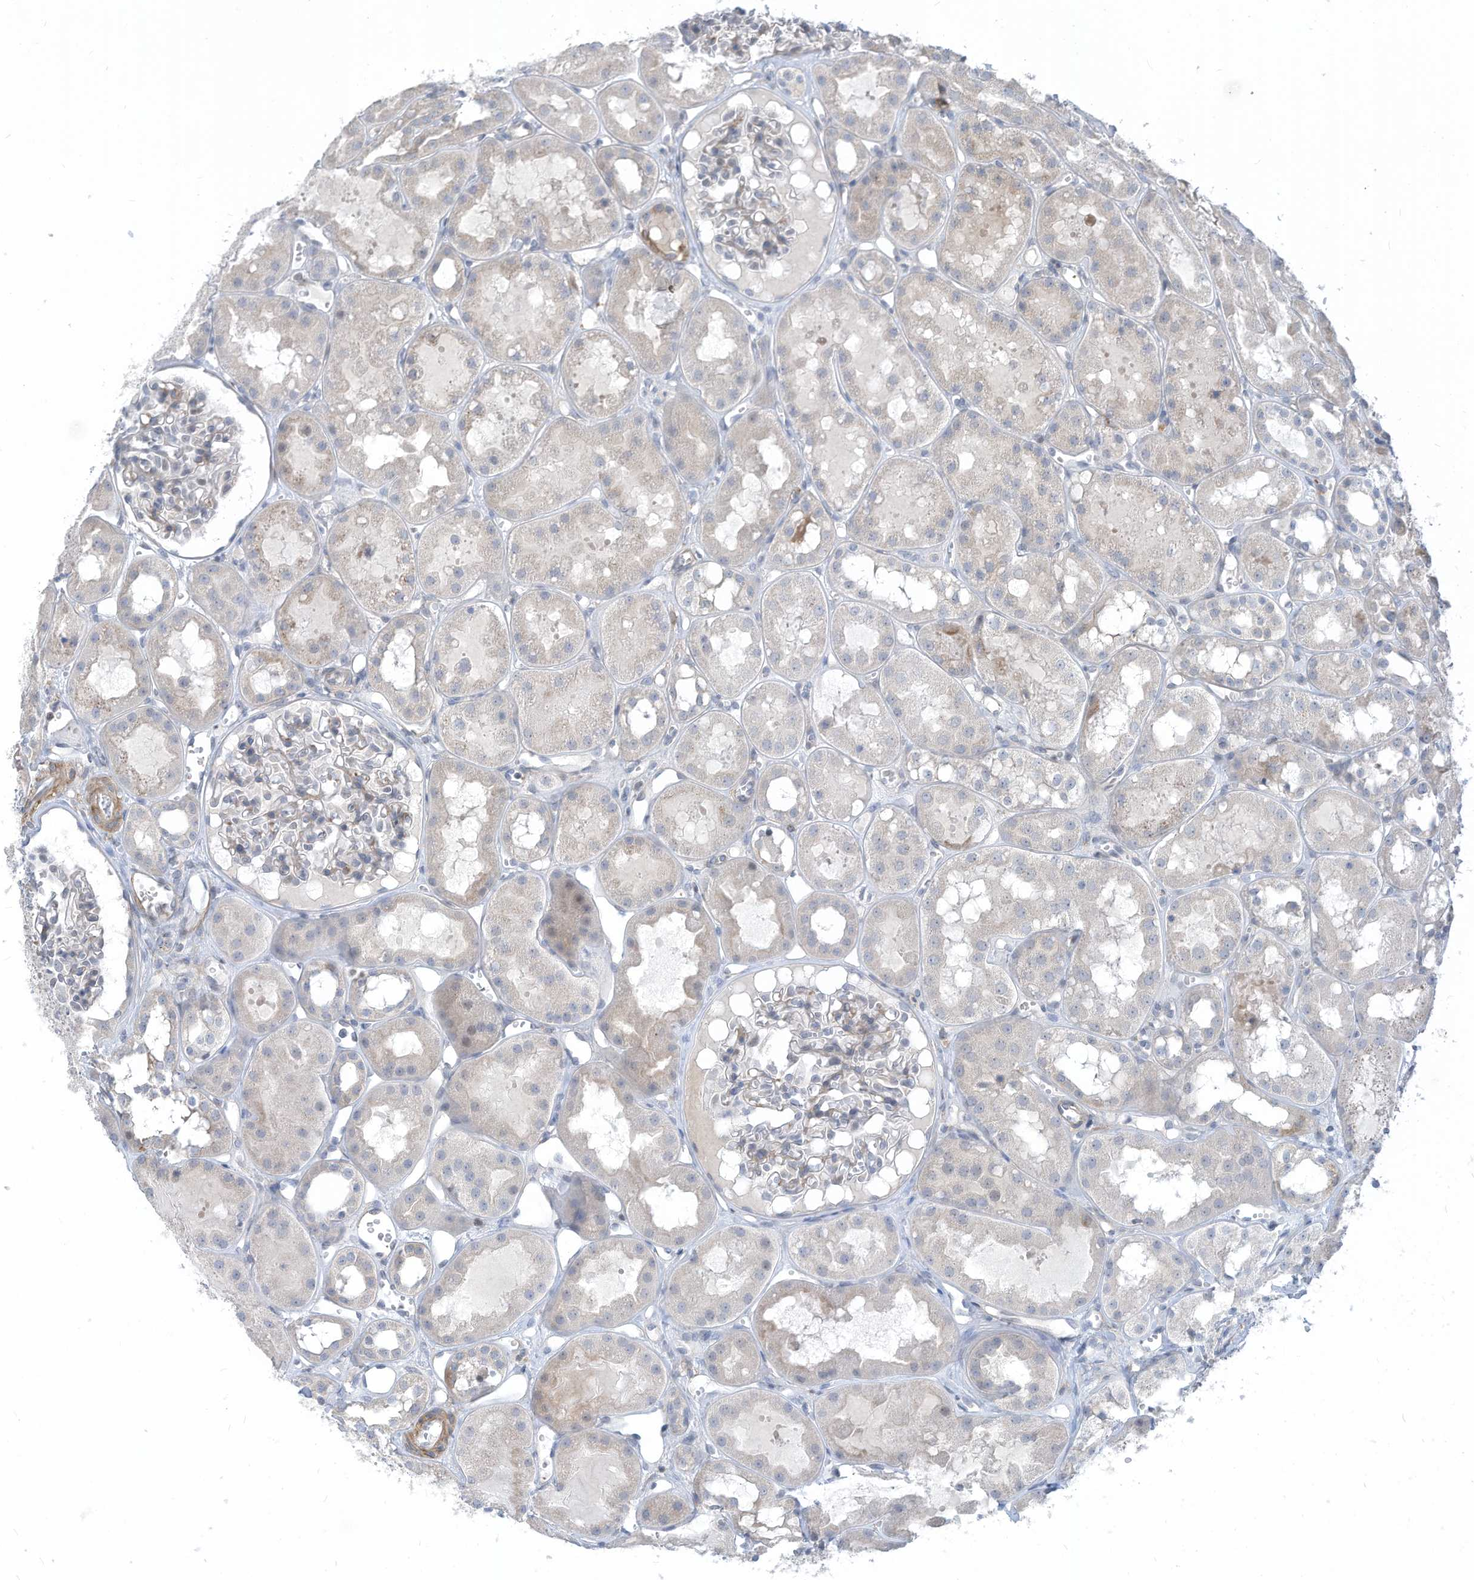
{"staining": {"intensity": "negative", "quantity": "none", "location": "none"}, "tissue": "kidney", "cell_type": "Cells in glomeruli", "image_type": "normal", "snomed": [{"axis": "morphology", "description": "Normal tissue, NOS"}, {"axis": "topography", "description": "Kidney"}], "caption": "Cells in glomeruli are negative for brown protein staining in unremarkable kidney. (Brightfield microscopy of DAB (3,3'-diaminobenzidine) immunohistochemistry (IHC) at high magnification).", "gene": "GPATCH3", "patient": {"sex": "male", "age": 16}}